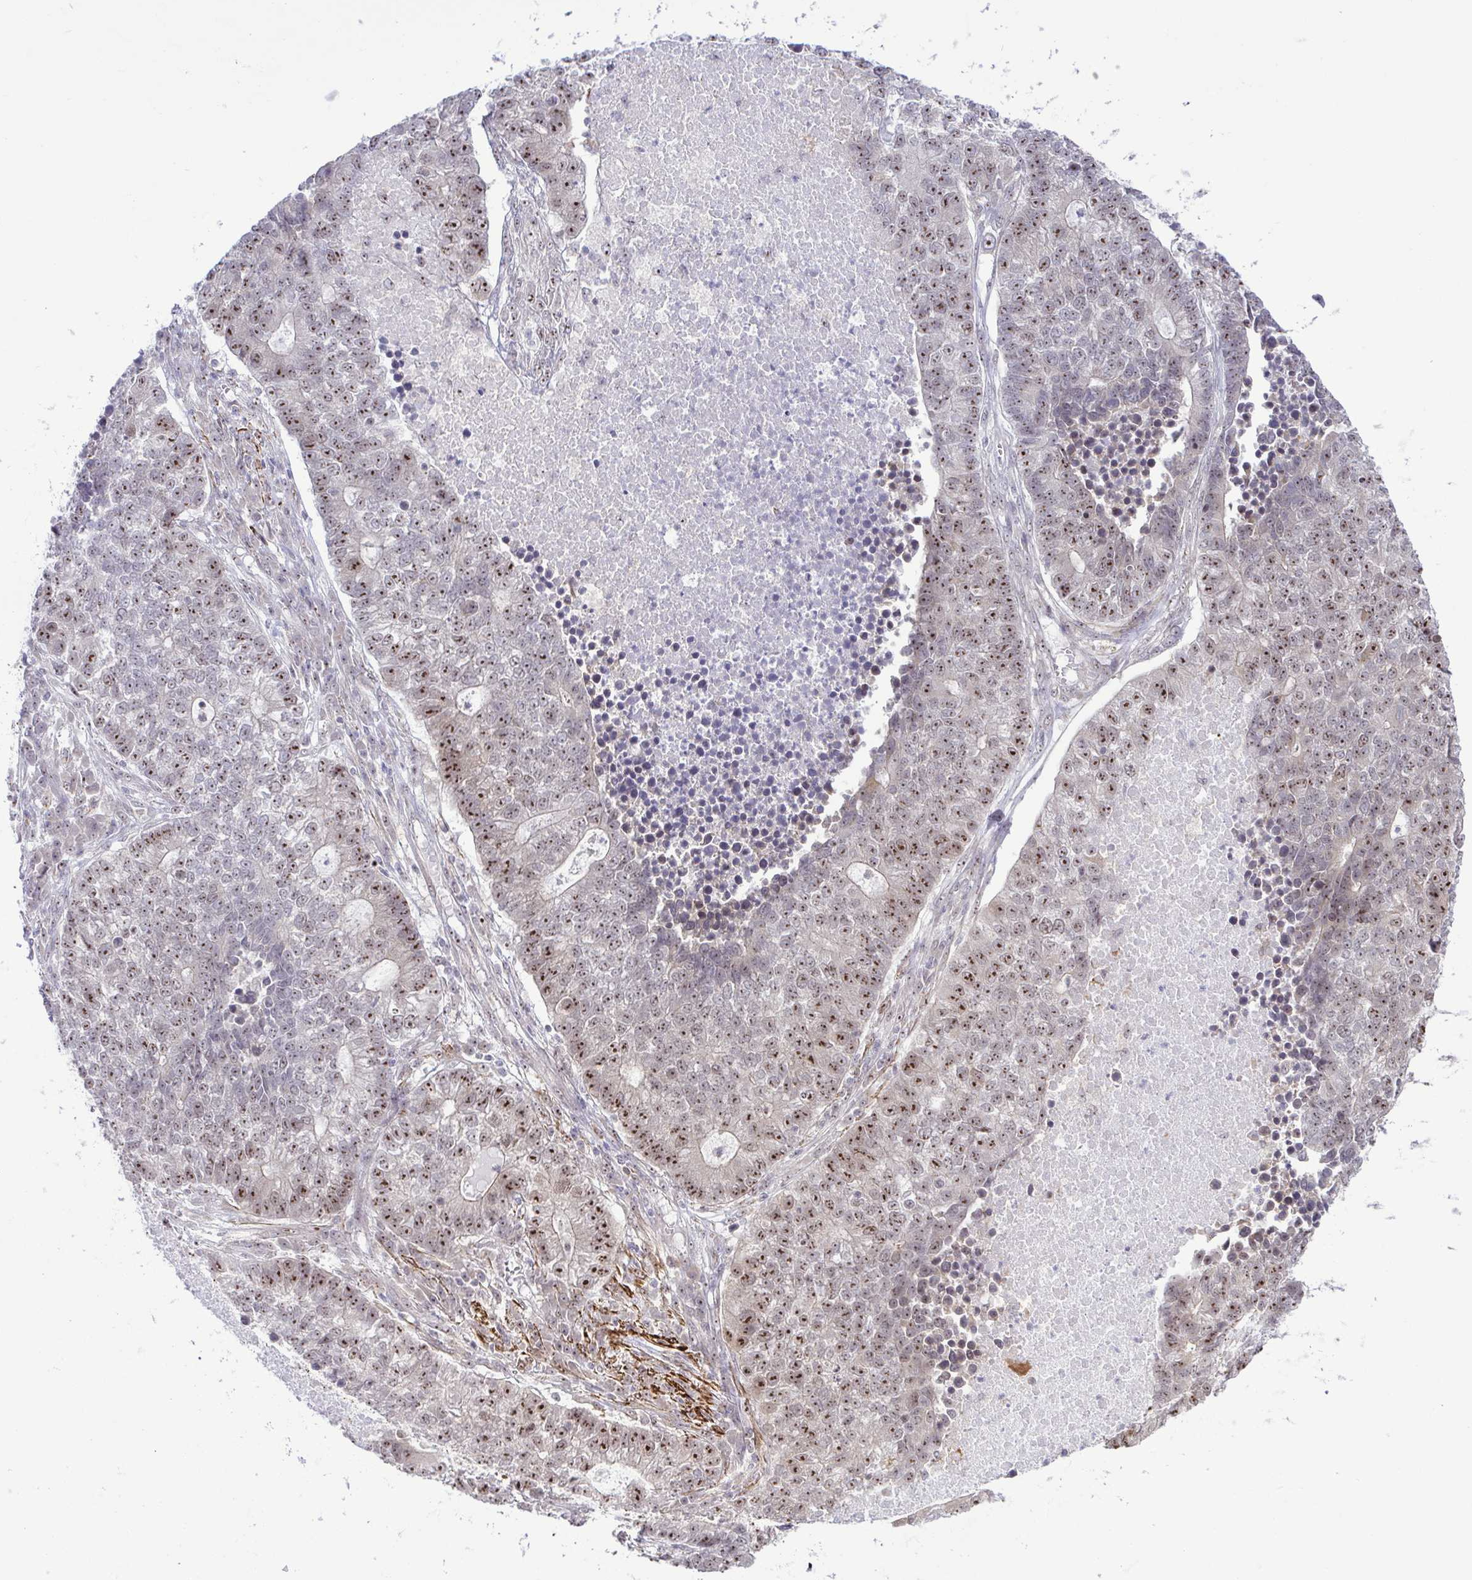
{"staining": {"intensity": "moderate", "quantity": ">75%", "location": "nuclear"}, "tissue": "lung cancer", "cell_type": "Tumor cells", "image_type": "cancer", "snomed": [{"axis": "morphology", "description": "Adenocarcinoma, NOS"}, {"axis": "topography", "description": "Lung"}], "caption": "Human adenocarcinoma (lung) stained with a brown dye reveals moderate nuclear positive staining in about >75% of tumor cells.", "gene": "RSL24D1", "patient": {"sex": "male", "age": 57}}